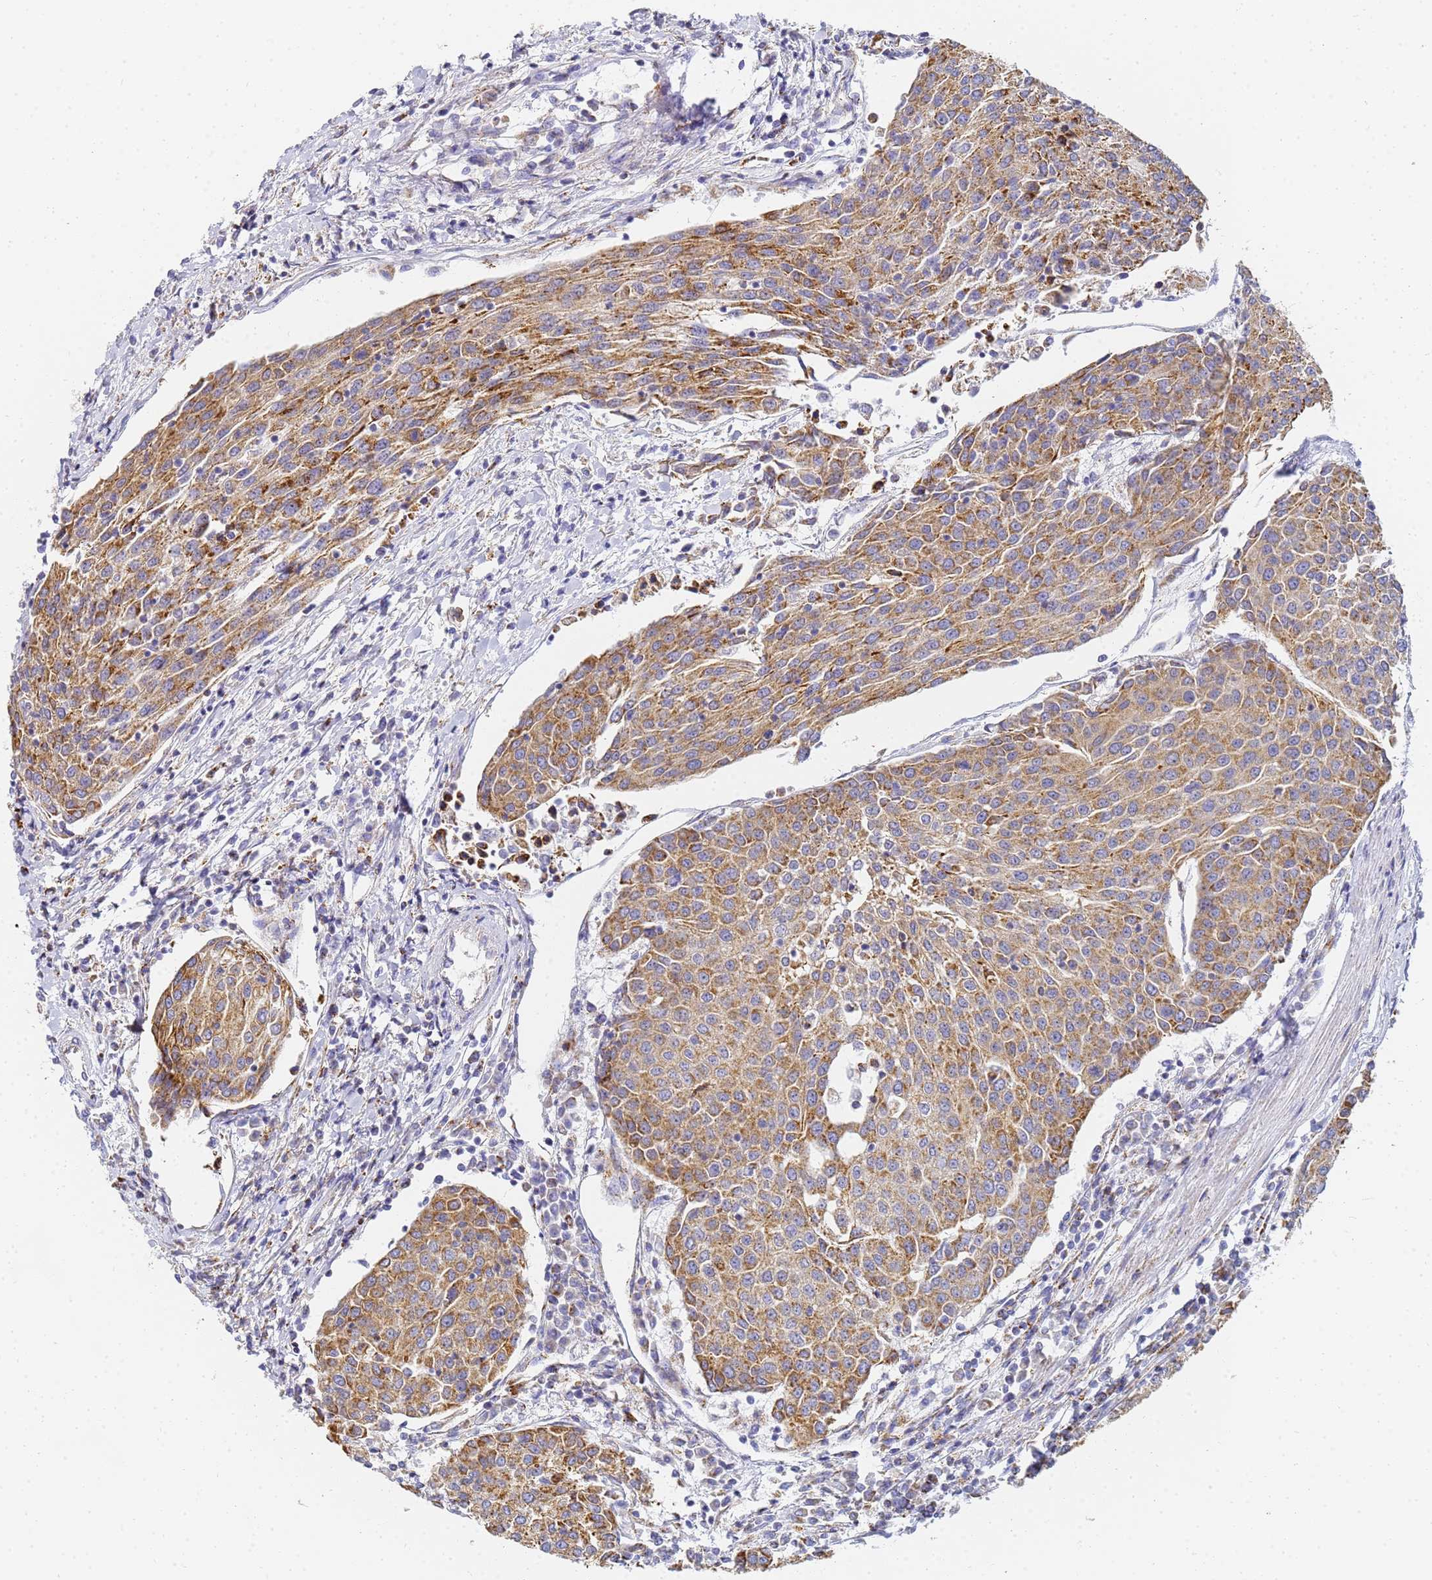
{"staining": {"intensity": "moderate", "quantity": ">75%", "location": "cytoplasmic/membranous"}, "tissue": "urothelial cancer", "cell_type": "Tumor cells", "image_type": "cancer", "snomed": [{"axis": "morphology", "description": "Urothelial carcinoma, High grade"}, {"axis": "topography", "description": "Urinary bladder"}], "caption": "The histopathology image displays staining of high-grade urothelial carcinoma, revealing moderate cytoplasmic/membranous protein staining (brown color) within tumor cells. Nuclei are stained in blue.", "gene": "CNIH4", "patient": {"sex": "female", "age": 85}}